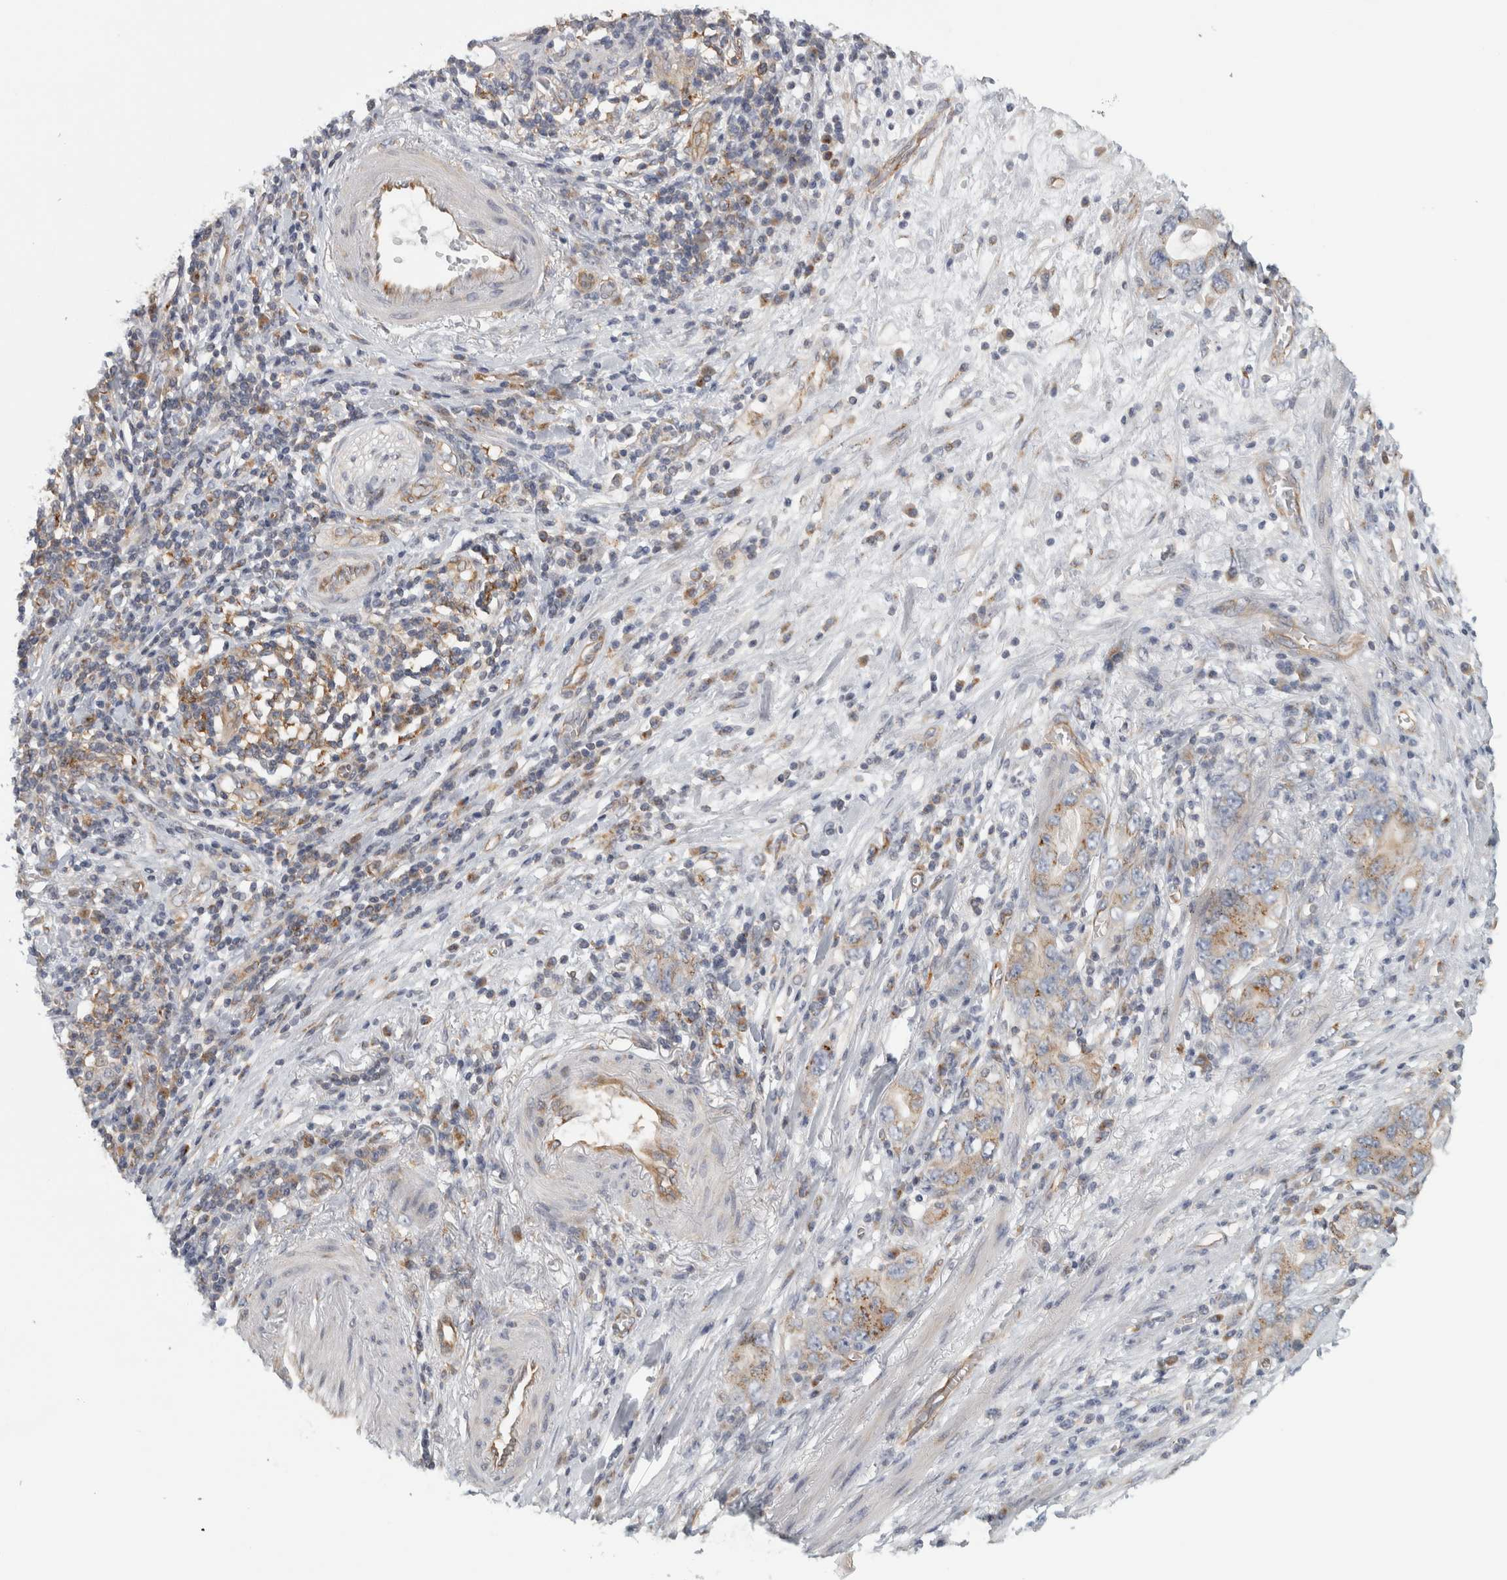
{"staining": {"intensity": "weak", "quantity": ">75%", "location": "cytoplasmic/membranous"}, "tissue": "stomach cancer", "cell_type": "Tumor cells", "image_type": "cancer", "snomed": [{"axis": "morphology", "description": "Adenocarcinoma, NOS"}, {"axis": "topography", "description": "Stomach, lower"}], "caption": "A low amount of weak cytoplasmic/membranous expression is identified in about >75% of tumor cells in adenocarcinoma (stomach) tissue.", "gene": "PEX6", "patient": {"sex": "female", "age": 93}}